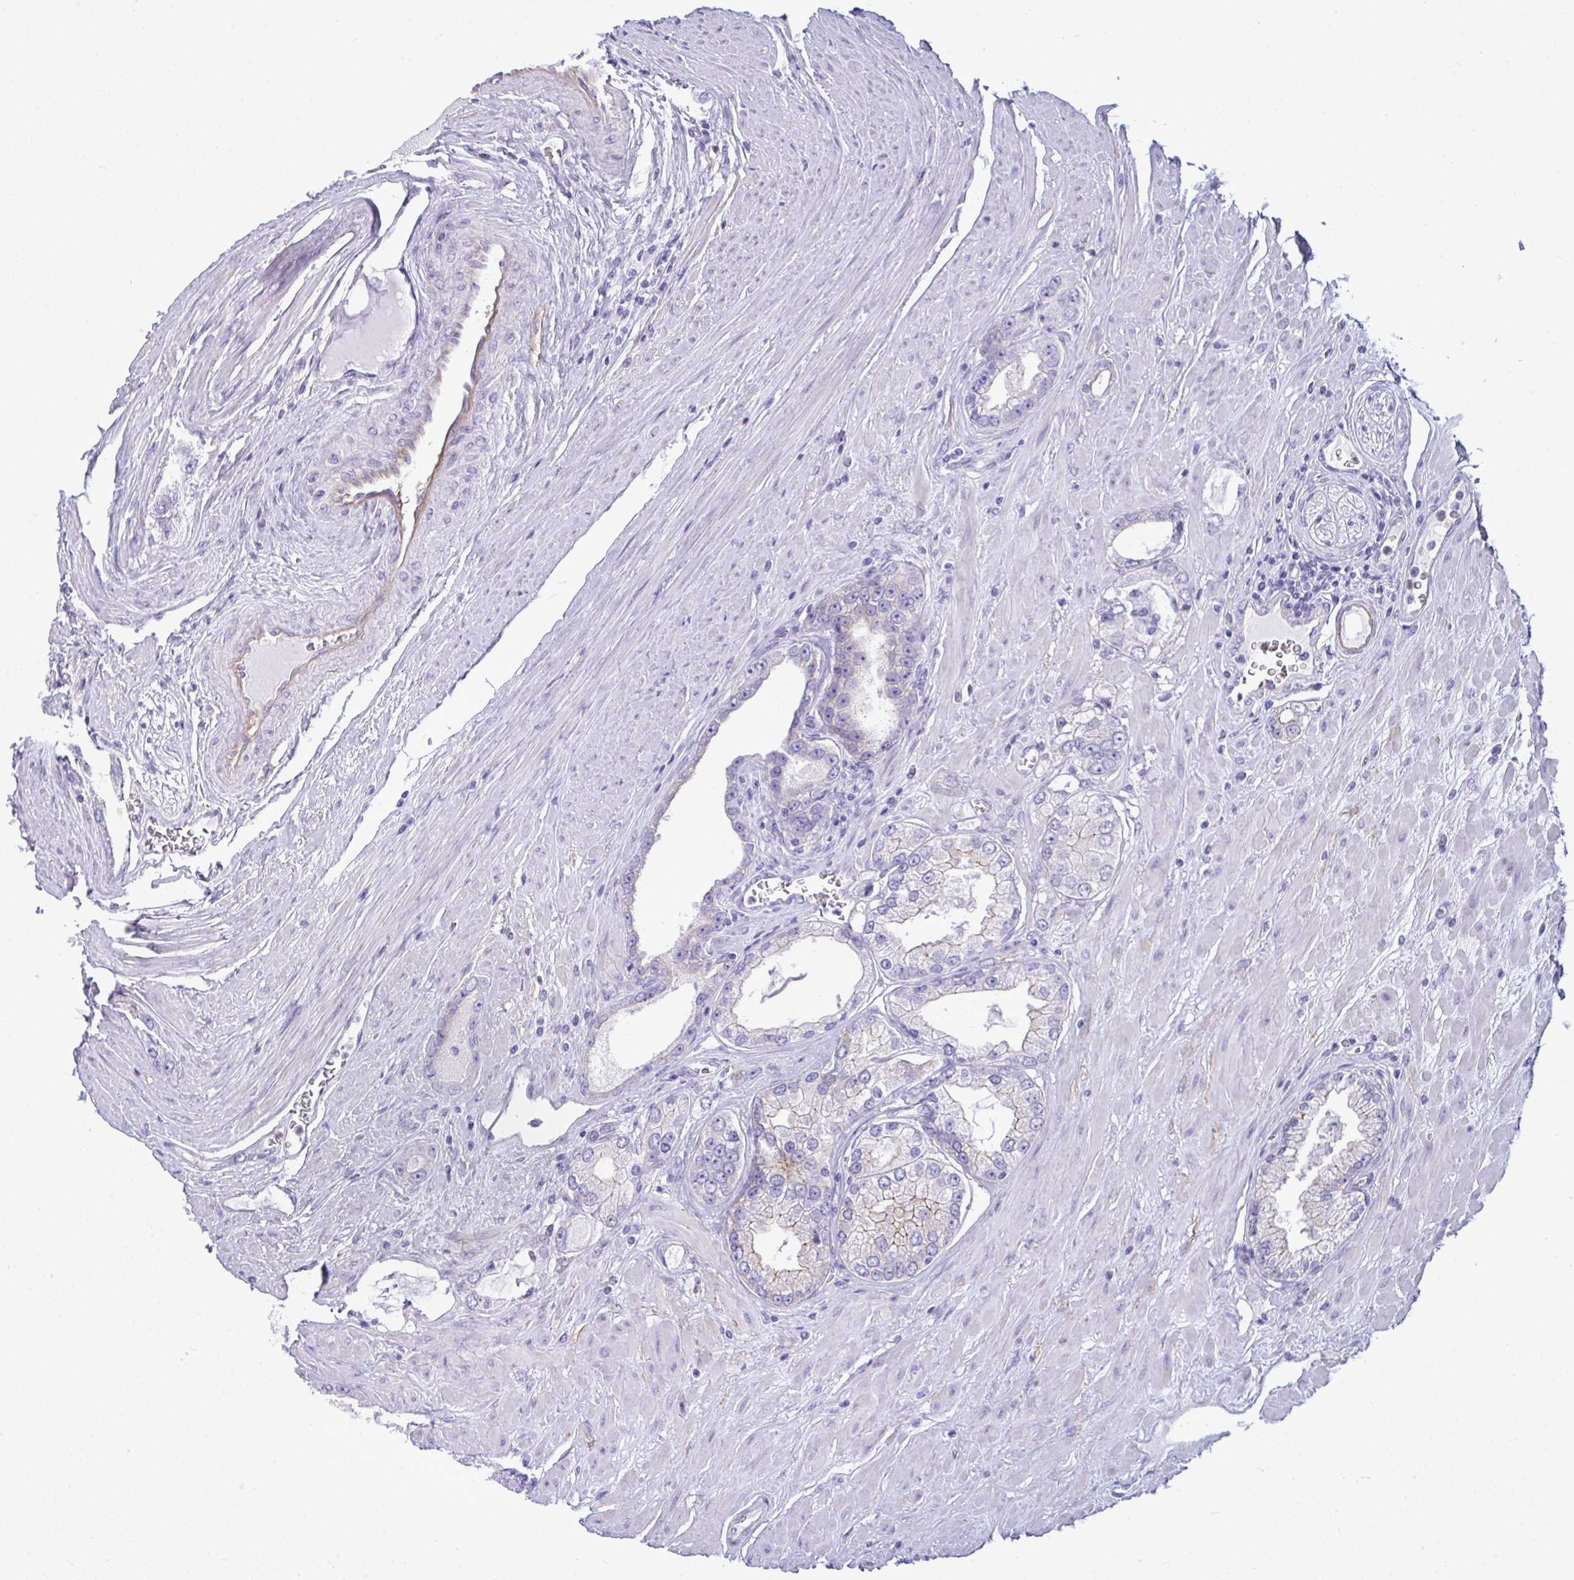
{"staining": {"intensity": "moderate", "quantity": "<25%", "location": "cytoplasmic/membranous"}, "tissue": "prostate cancer", "cell_type": "Tumor cells", "image_type": "cancer", "snomed": [{"axis": "morphology", "description": "Adenocarcinoma, High grade"}, {"axis": "topography", "description": "Prostate"}], "caption": "Immunohistochemistry (IHC) image of high-grade adenocarcinoma (prostate) stained for a protein (brown), which shows low levels of moderate cytoplasmic/membranous positivity in approximately <25% of tumor cells.", "gene": "MYH10", "patient": {"sex": "male", "age": 66}}